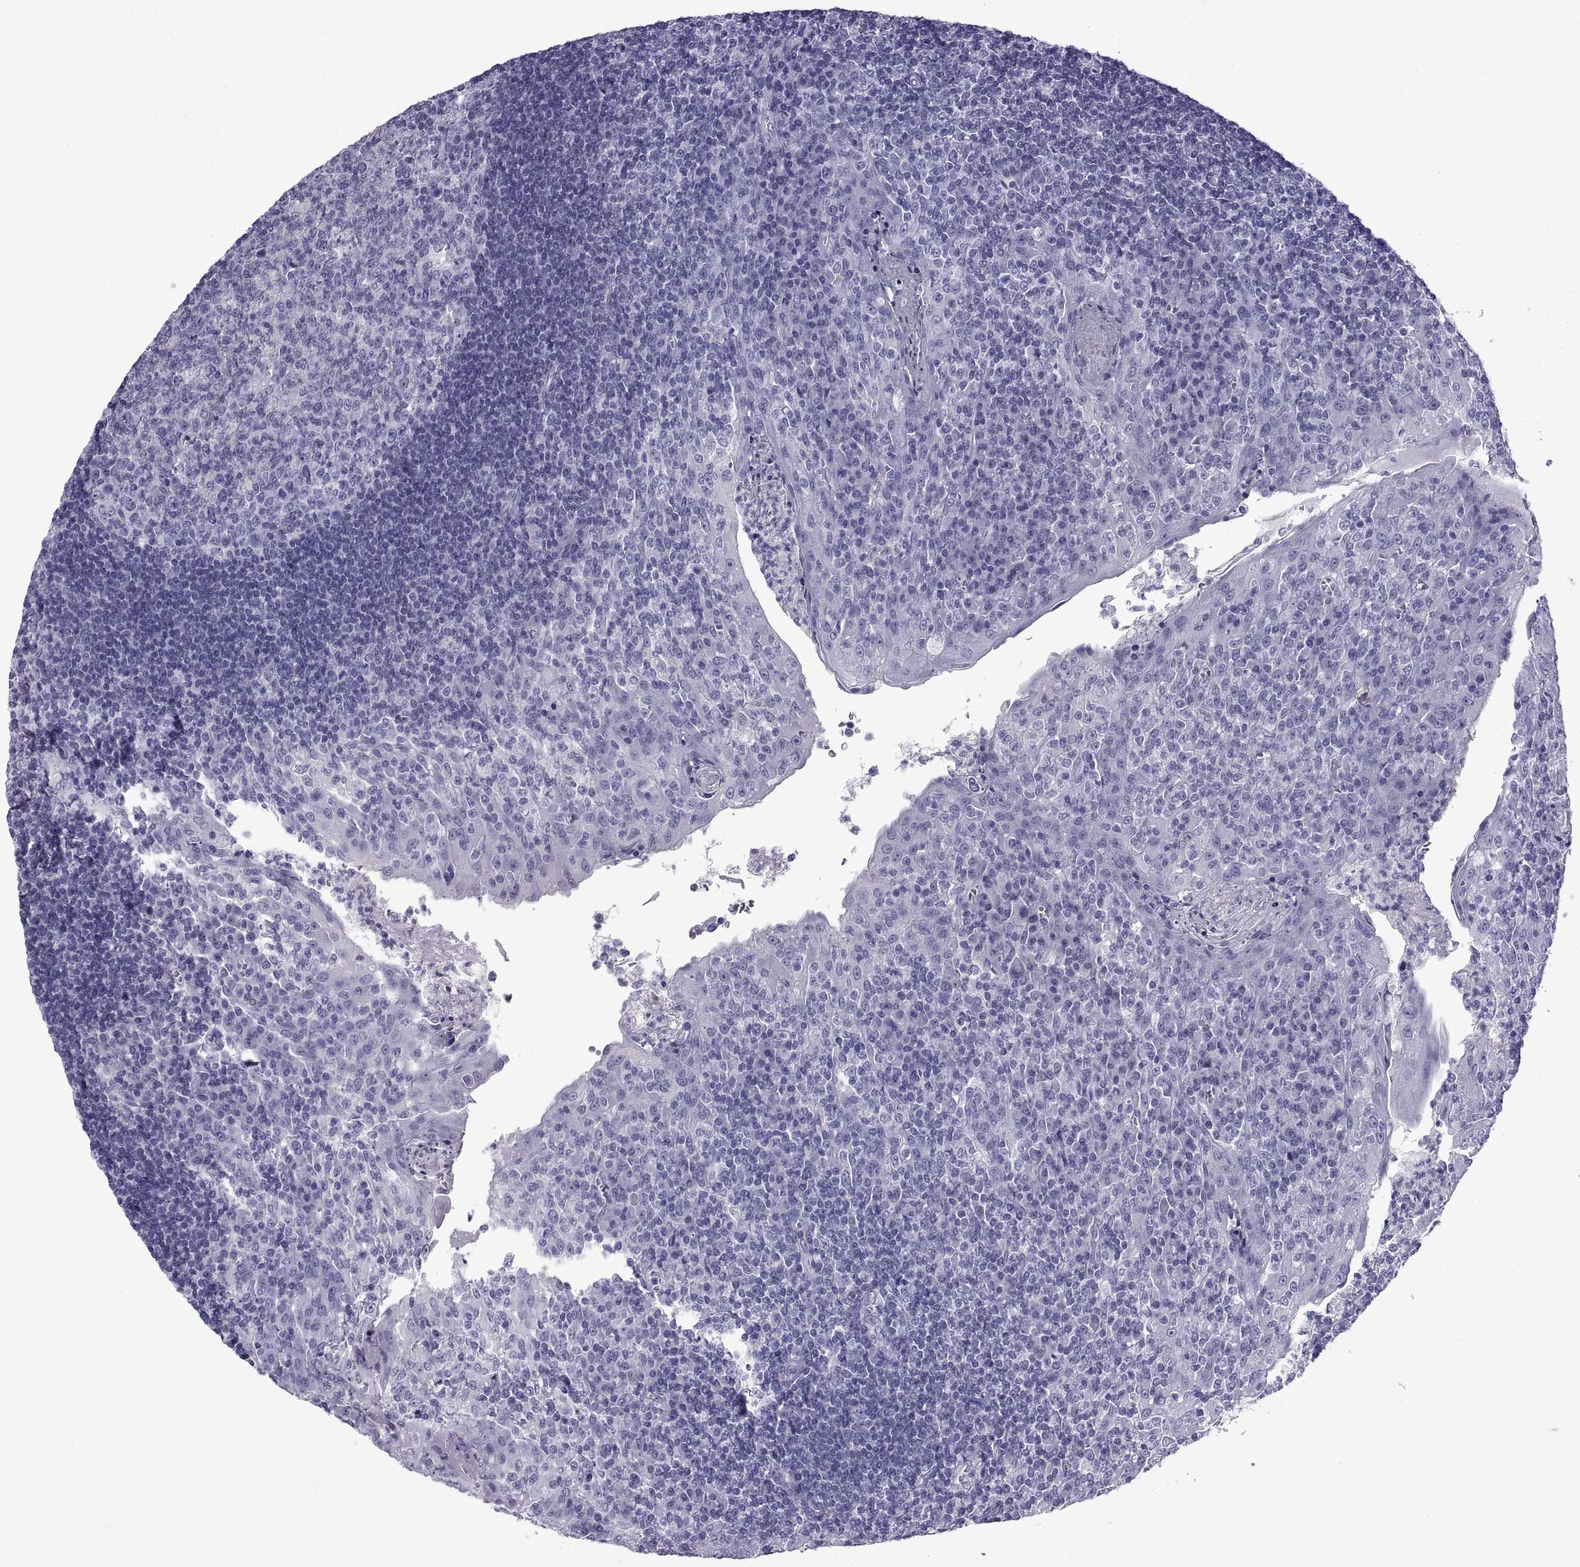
{"staining": {"intensity": "negative", "quantity": "none", "location": "none"}, "tissue": "tonsil", "cell_type": "Germinal center cells", "image_type": "normal", "snomed": [{"axis": "morphology", "description": "Normal tissue, NOS"}, {"axis": "topography", "description": "Tonsil"}], "caption": "Immunohistochemistry micrograph of unremarkable tonsil: tonsil stained with DAB displays no significant protein positivity in germinal center cells. The staining is performed using DAB brown chromogen with nuclei counter-stained in using hematoxylin.", "gene": "SPDYE10", "patient": {"sex": "female", "age": 12}}